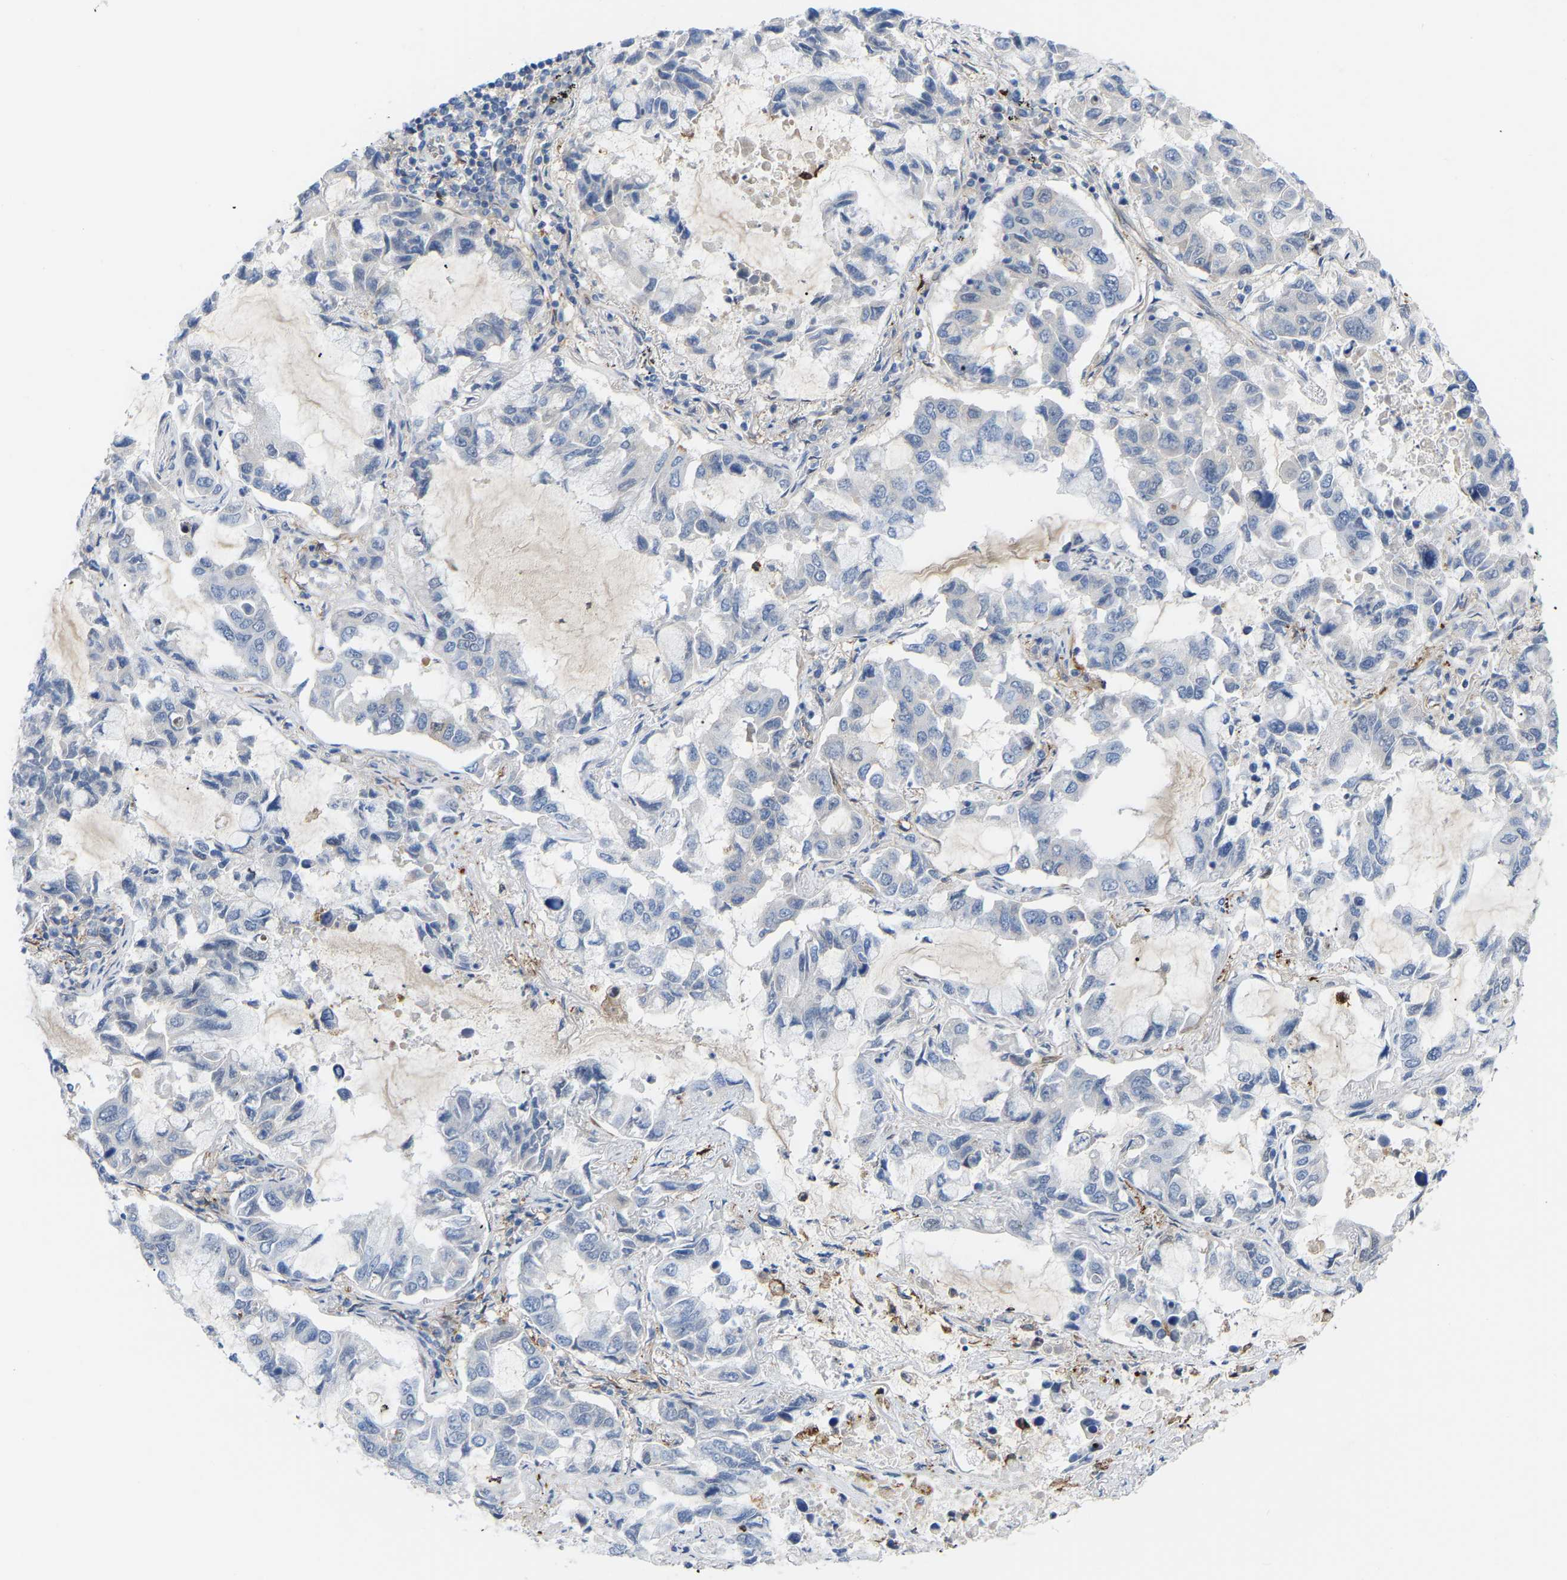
{"staining": {"intensity": "negative", "quantity": "none", "location": "none"}, "tissue": "lung cancer", "cell_type": "Tumor cells", "image_type": "cancer", "snomed": [{"axis": "morphology", "description": "Adenocarcinoma, NOS"}, {"axis": "topography", "description": "Lung"}], "caption": "IHC micrograph of lung cancer stained for a protein (brown), which shows no expression in tumor cells.", "gene": "ABTB2", "patient": {"sex": "male", "age": 64}}